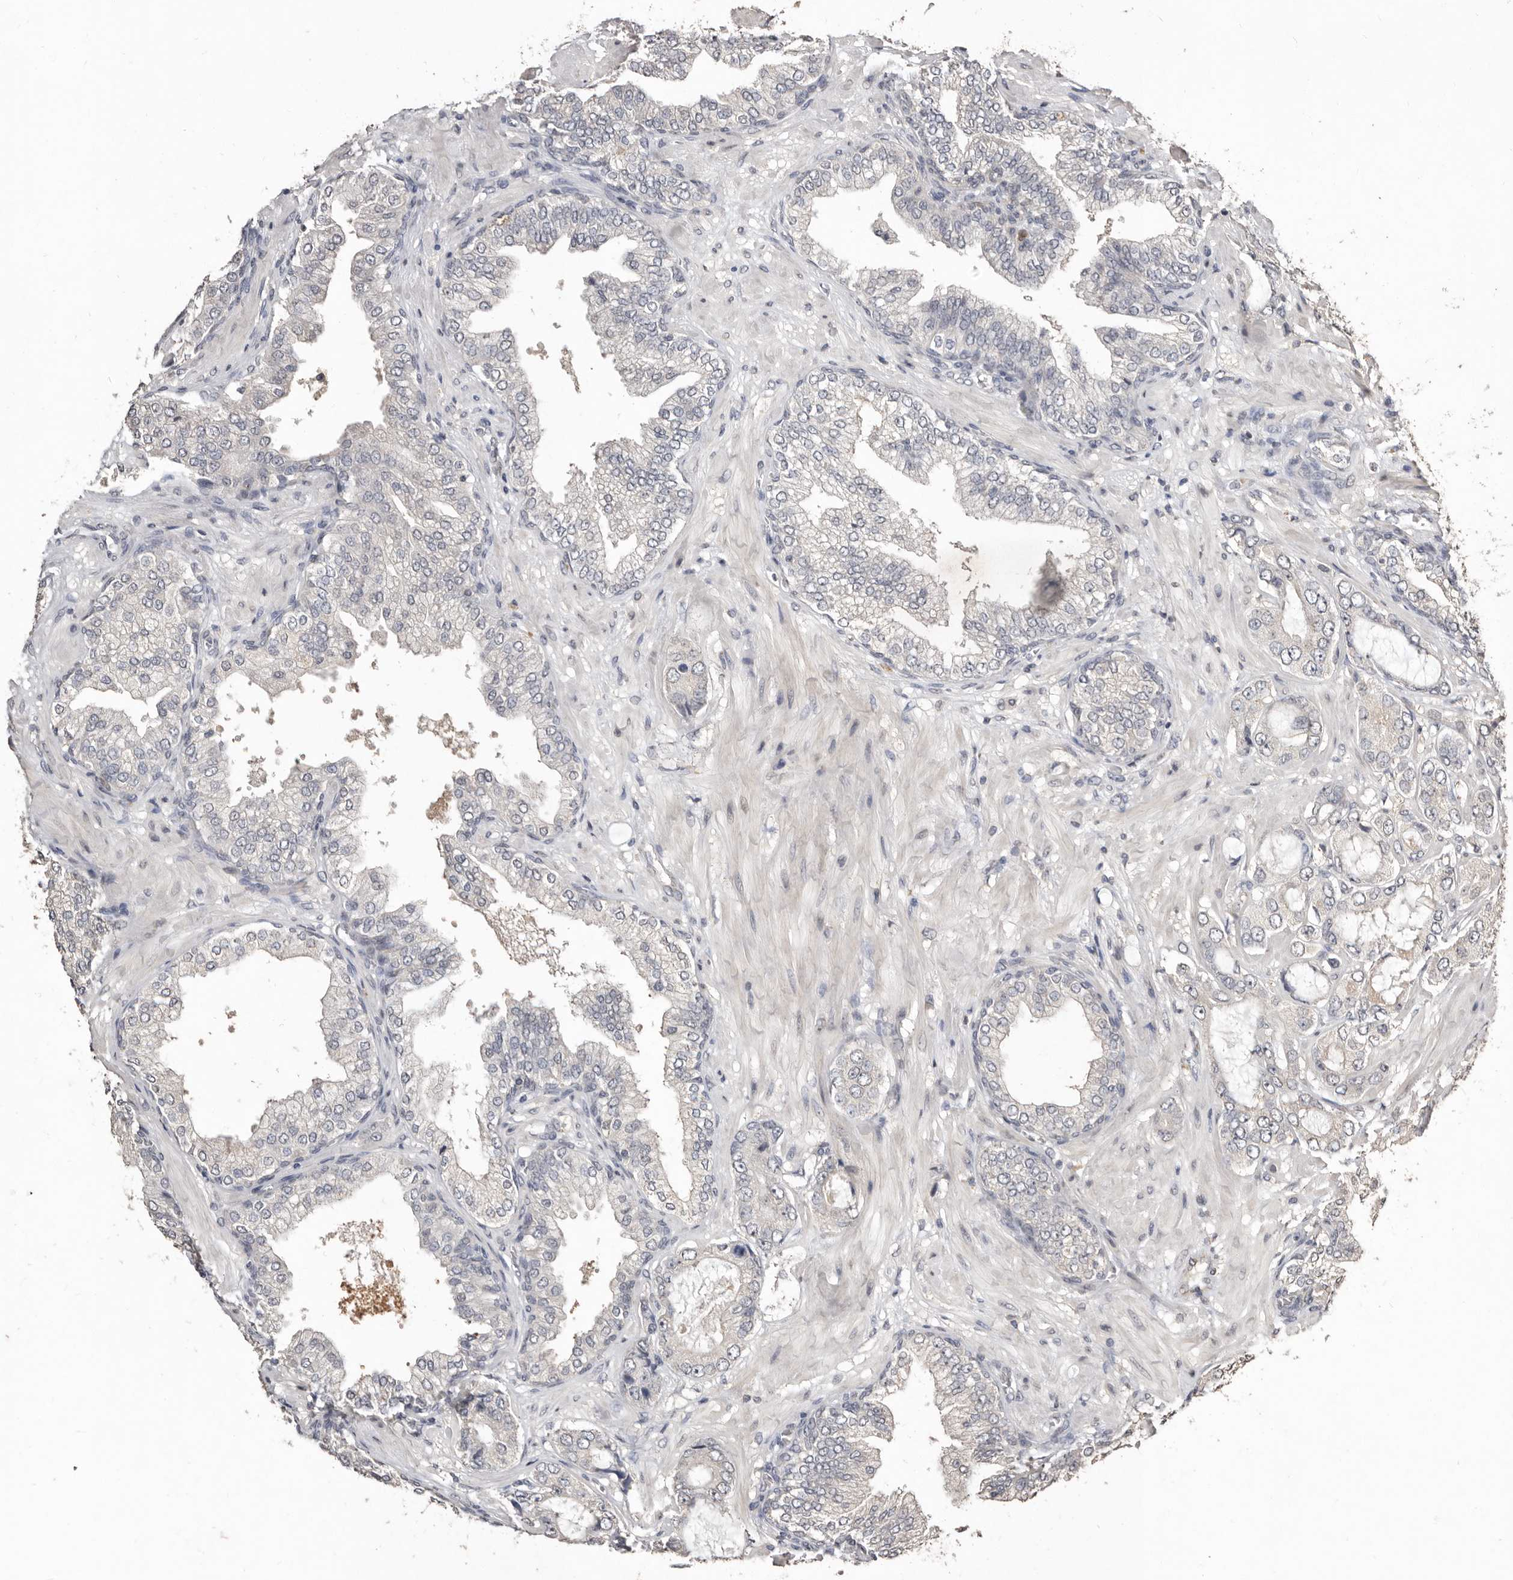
{"staining": {"intensity": "negative", "quantity": "none", "location": "none"}, "tissue": "prostate cancer", "cell_type": "Tumor cells", "image_type": "cancer", "snomed": [{"axis": "morphology", "description": "Adenocarcinoma, High grade"}, {"axis": "topography", "description": "Prostate"}], "caption": "This is a histopathology image of immunohistochemistry (IHC) staining of prostate high-grade adenocarcinoma, which shows no positivity in tumor cells.", "gene": "SULT1E1", "patient": {"sex": "male", "age": 59}}